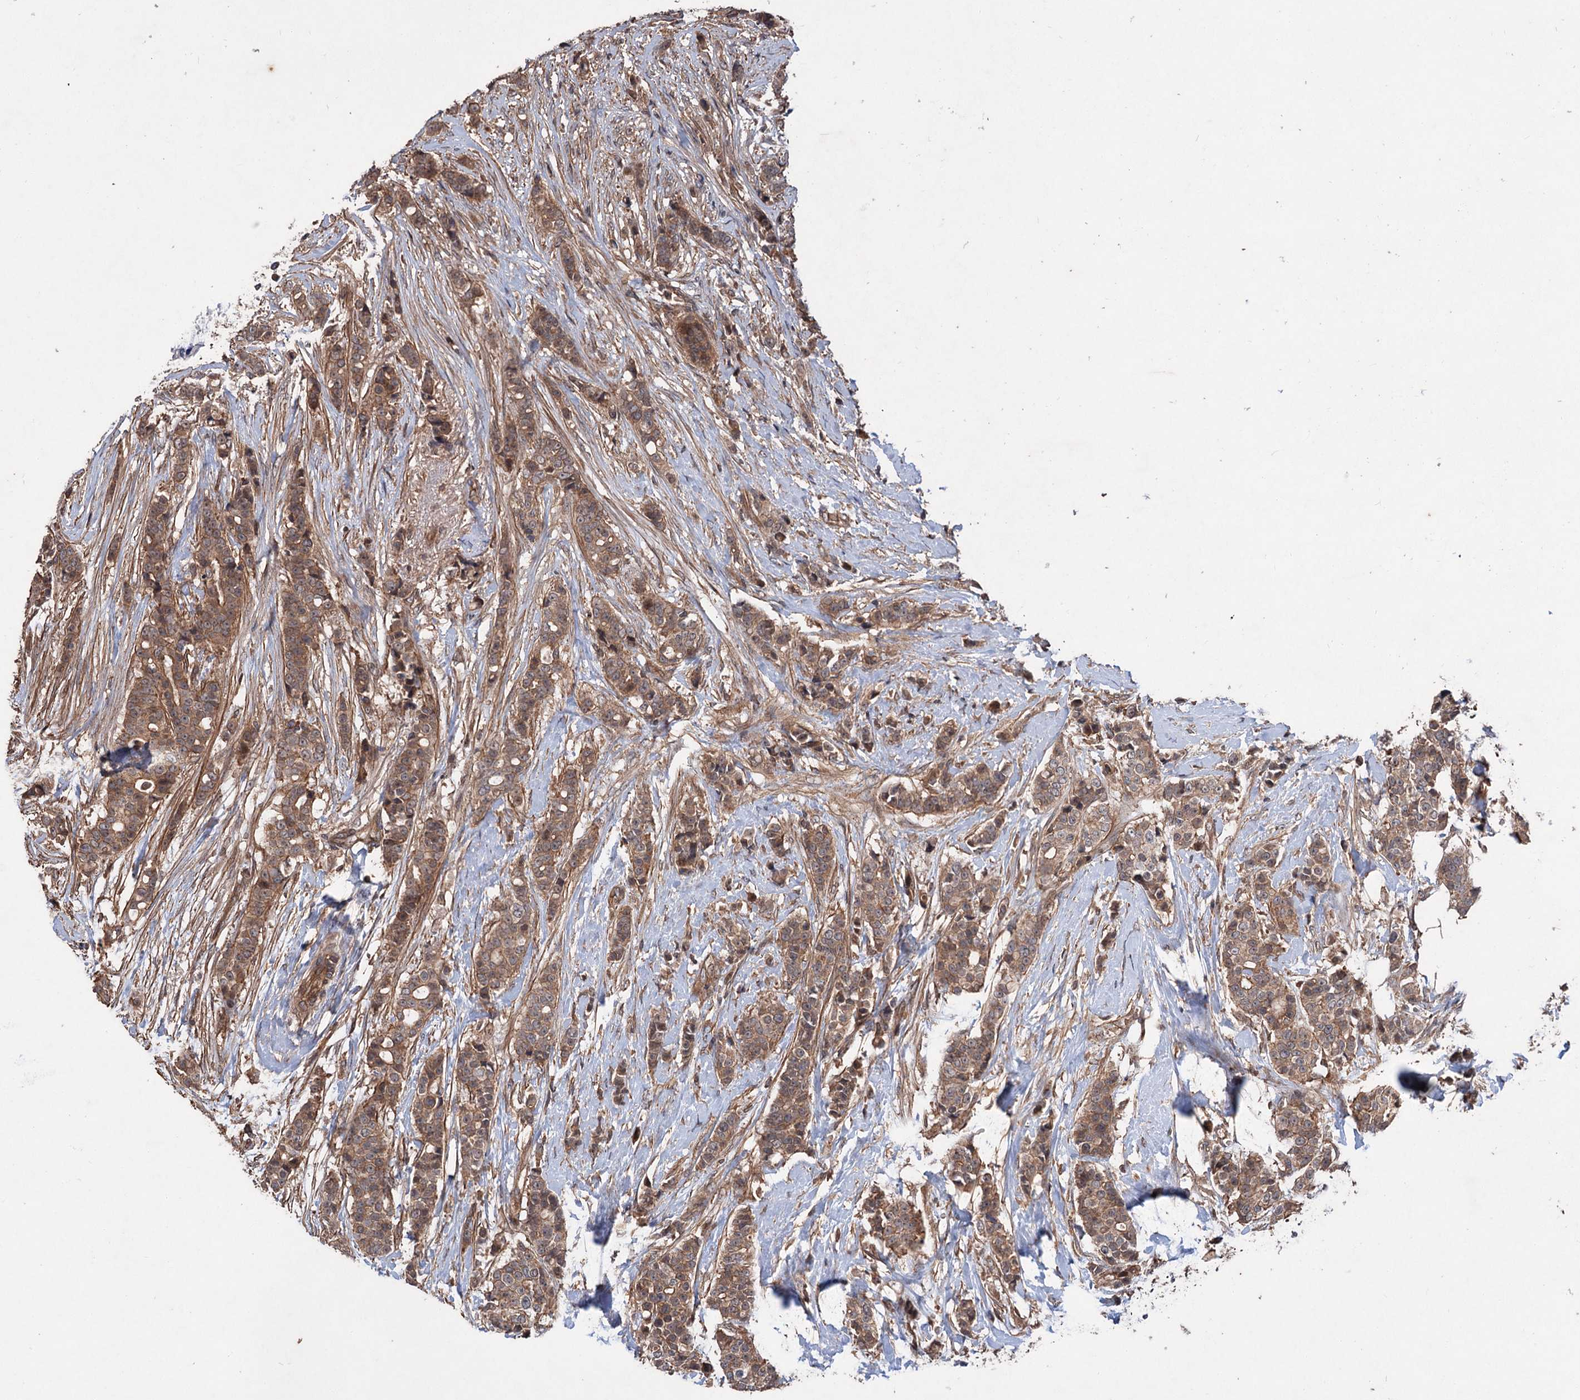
{"staining": {"intensity": "moderate", "quantity": ">75%", "location": "cytoplasmic/membranous,nuclear"}, "tissue": "breast cancer", "cell_type": "Tumor cells", "image_type": "cancer", "snomed": [{"axis": "morphology", "description": "Lobular carcinoma"}, {"axis": "topography", "description": "Breast"}], "caption": "Breast cancer (lobular carcinoma) stained with a protein marker displays moderate staining in tumor cells.", "gene": "ADK", "patient": {"sex": "female", "age": 51}}